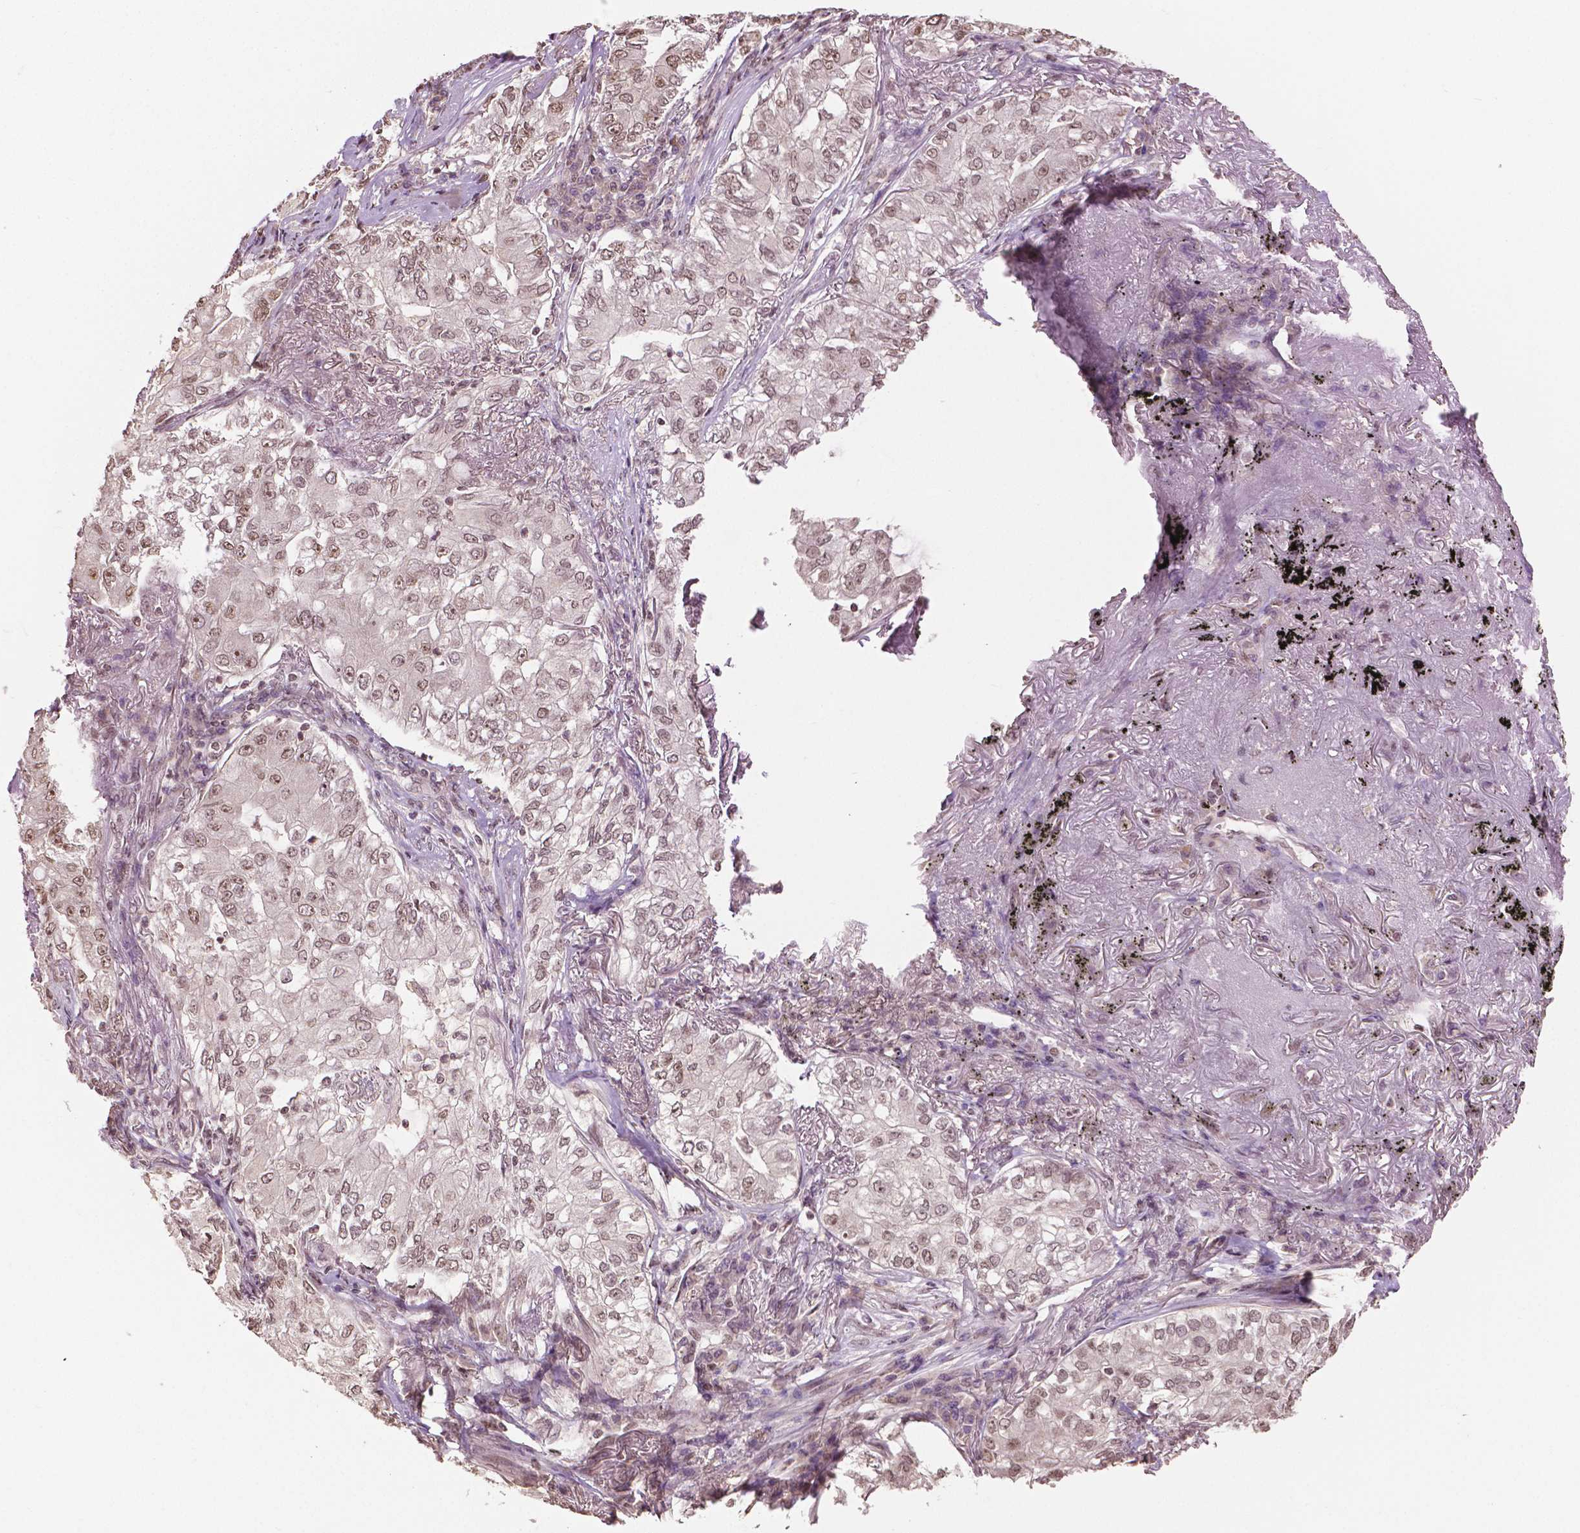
{"staining": {"intensity": "moderate", "quantity": ">75%", "location": "nuclear"}, "tissue": "lung cancer", "cell_type": "Tumor cells", "image_type": "cancer", "snomed": [{"axis": "morphology", "description": "Adenocarcinoma, NOS"}, {"axis": "topography", "description": "Lung"}], "caption": "Immunohistochemical staining of lung adenocarcinoma exhibits medium levels of moderate nuclear protein staining in about >75% of tumor cells.", "gene": "DEK", "patient": {"sex": "female", "age": 73}}